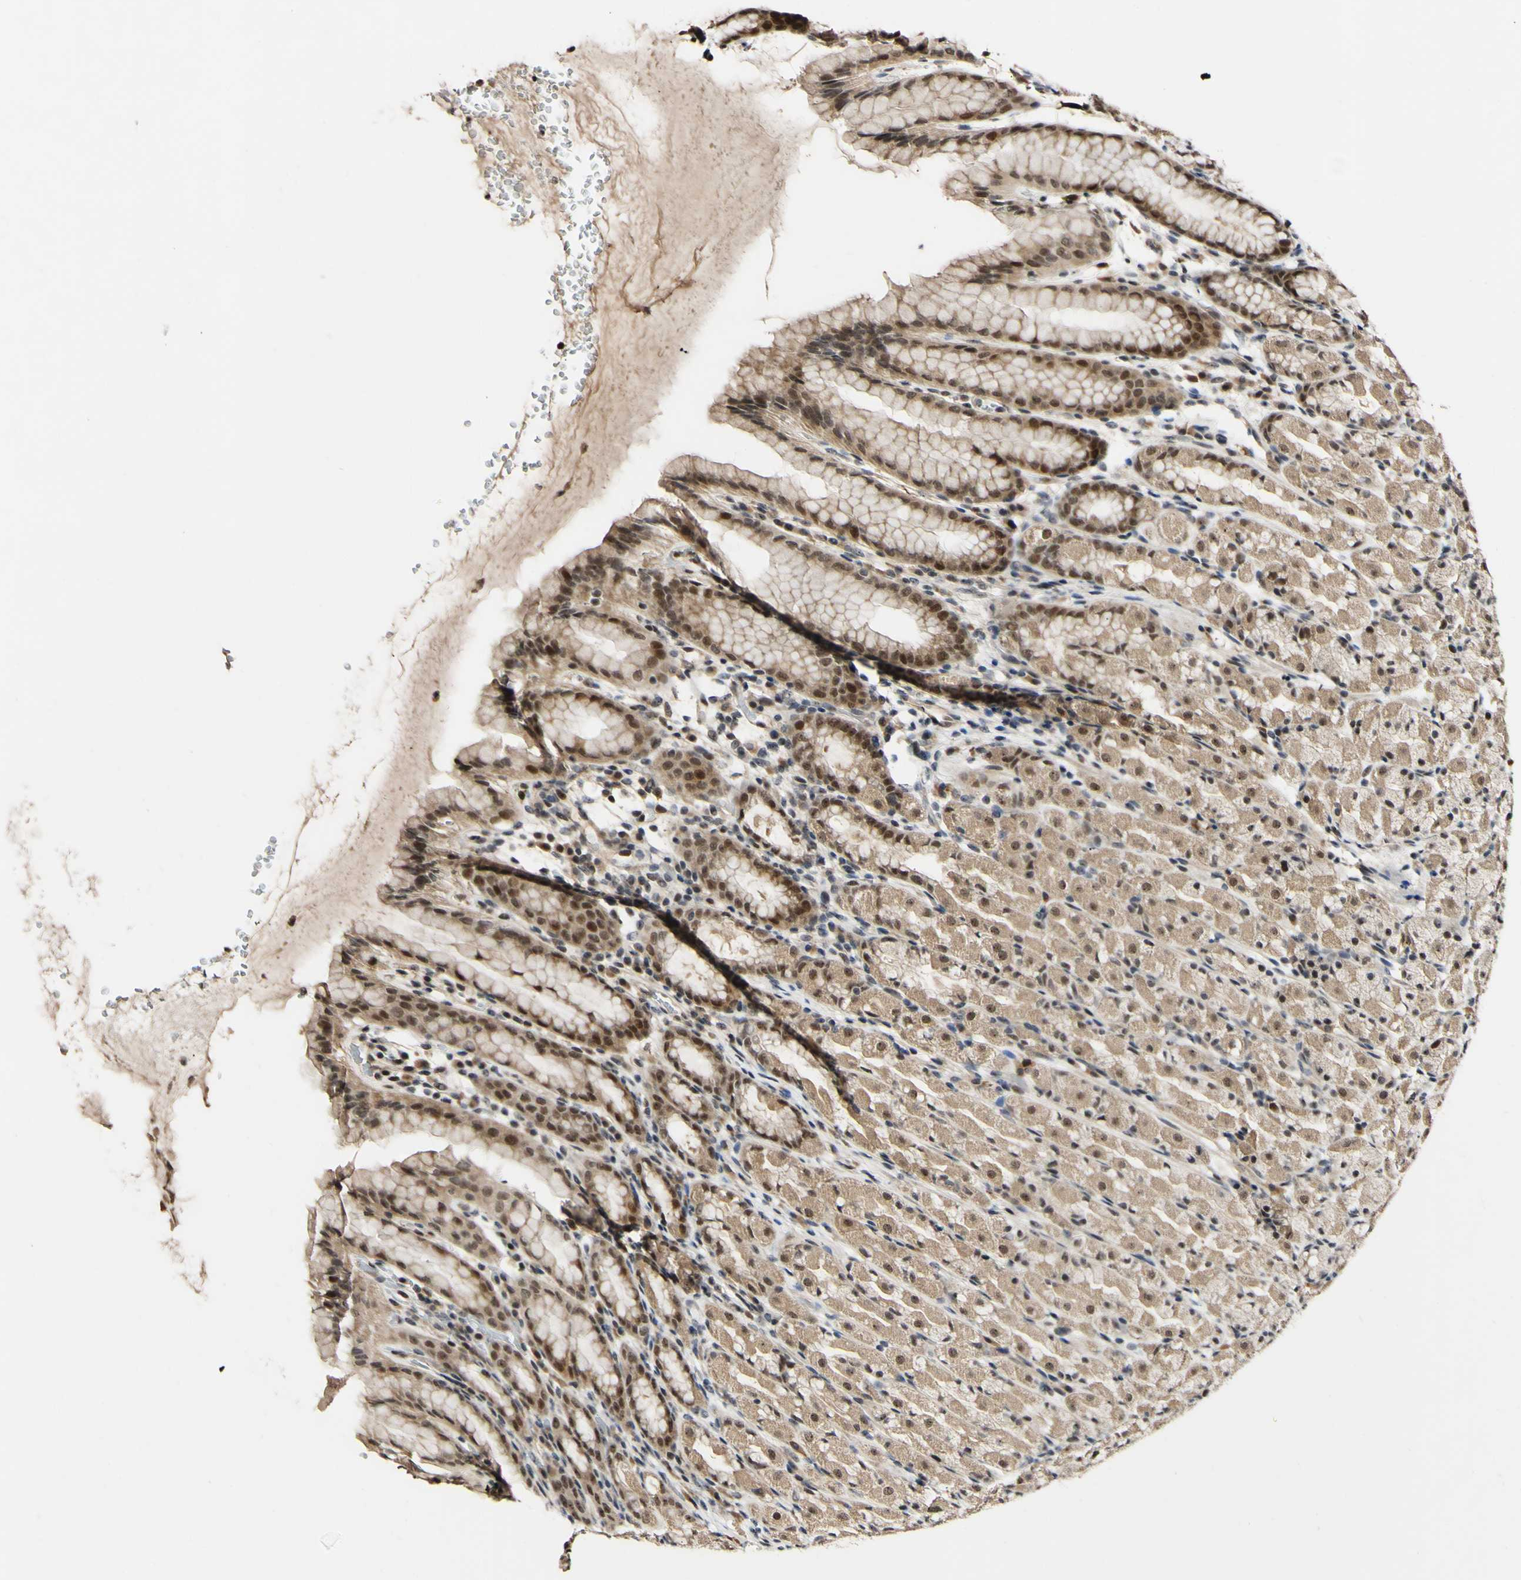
{"staining": {"intensity": "strong", "quantity": "25%-75%", "location": "cytoplasmic/membranous,nuclear"}, "tissue": "stomach", "cell_type": "Glandular cells", "image_type": "normal", "snomed": [{"axis": "morphology", "description": "Normal tissue, NOS"}, {"axis": "topography", "description": "Stomach, upper"}], "caption": "The immunohistochemical stain highlights strong cytoplasmic/membranous,nuclear positivity in glandular cells of unremarkable stomach. The protein of interest is shown in brown color, while the nuclei are stained blue.", "gene": "POLR2F", "patient": {"sex": "male", "age": 68}}